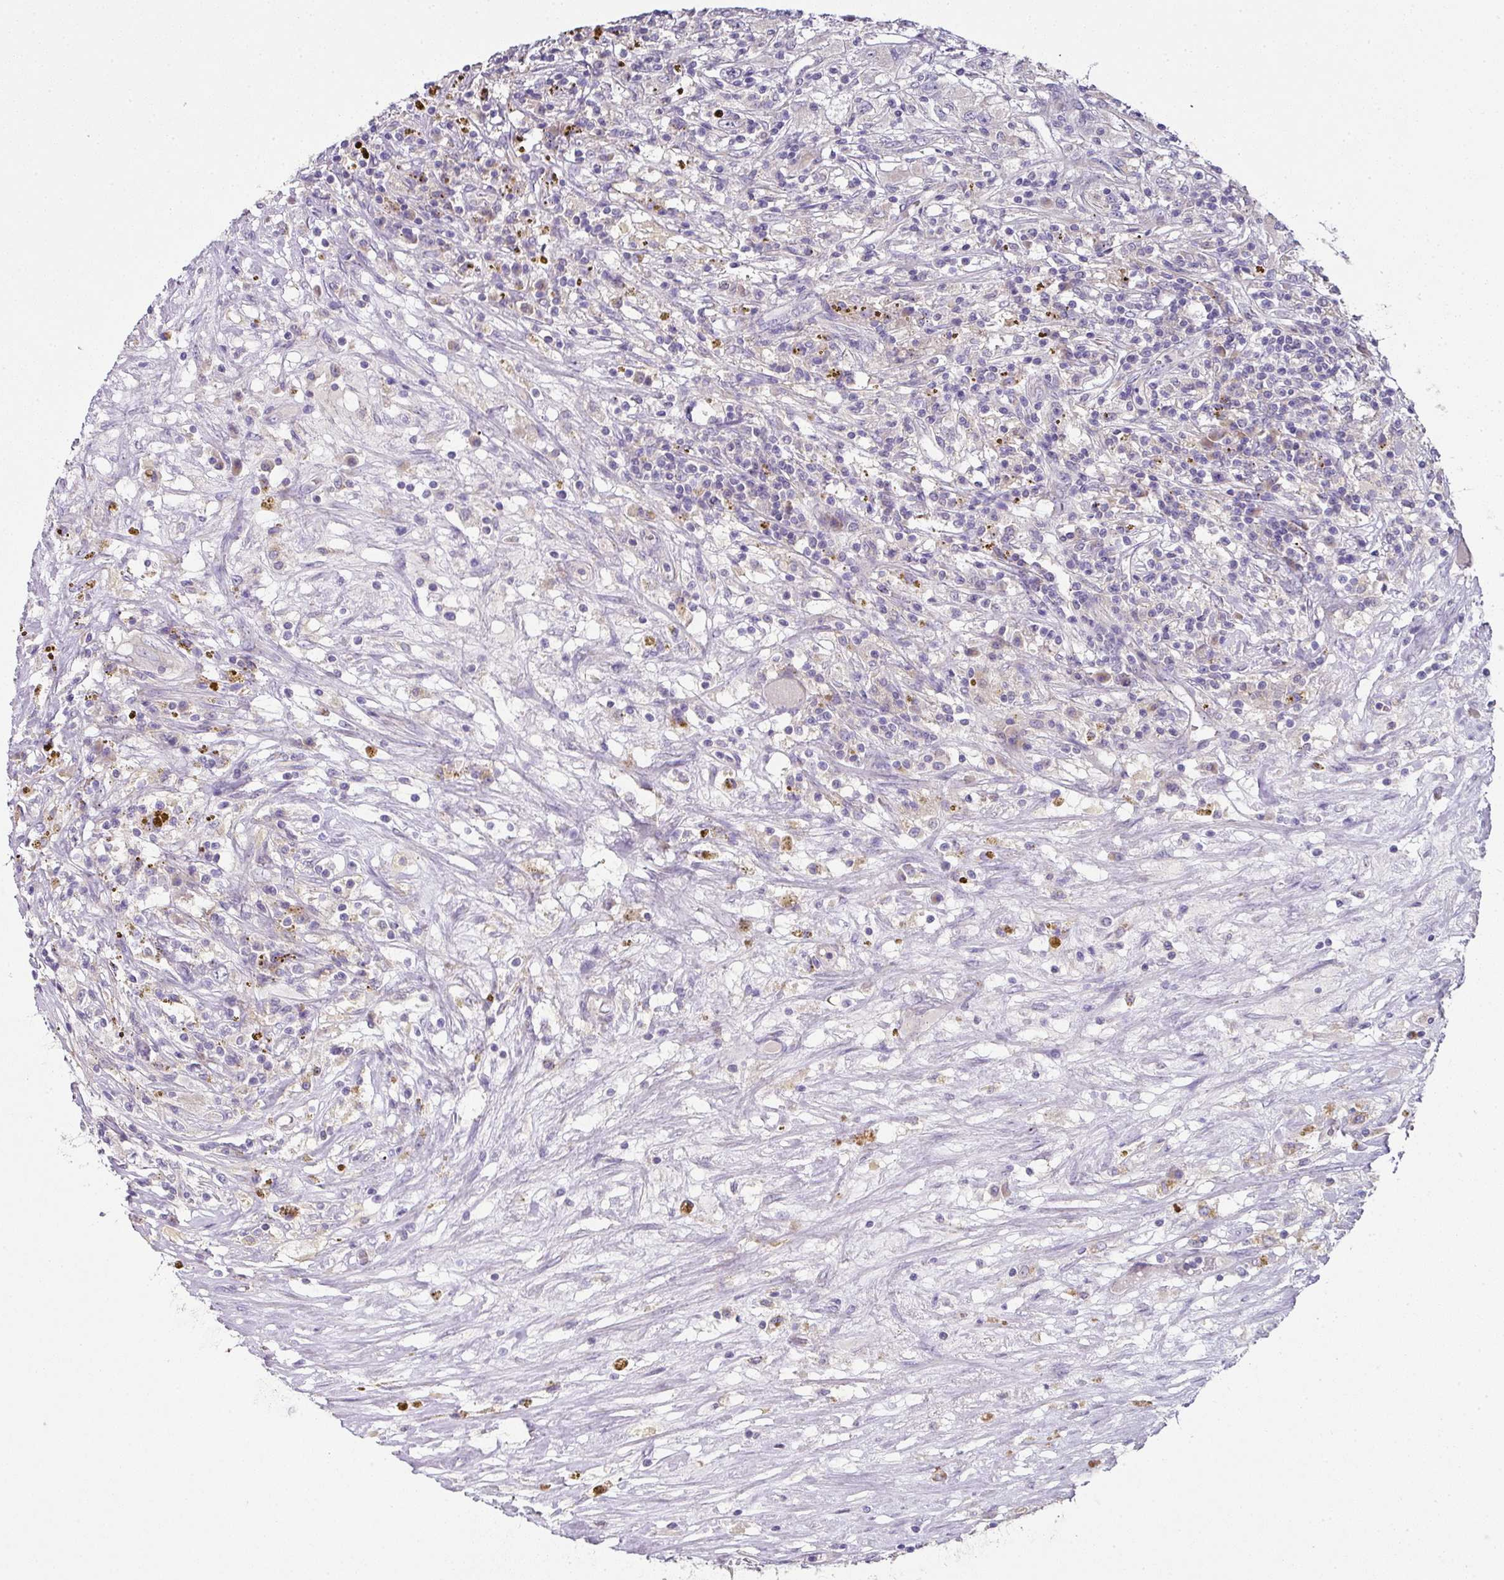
{"staining": {"intensity": "negative", "quantity": "none", "location": "none"}, "tissue": "renal cancer", "cell_type": "Tumor cells", "image_type": "cancer", "snomed": [{"axis": "morphology", "description": "Adenocarcinoma, NOS"}, {"axis": "topography", "description": "Kidney"}], "caption": "The image displays no staining of tumor cells in renal adenocarcinoma.", "gene": "SKIC2", "patient": {"sex": "female", "age": 67}}